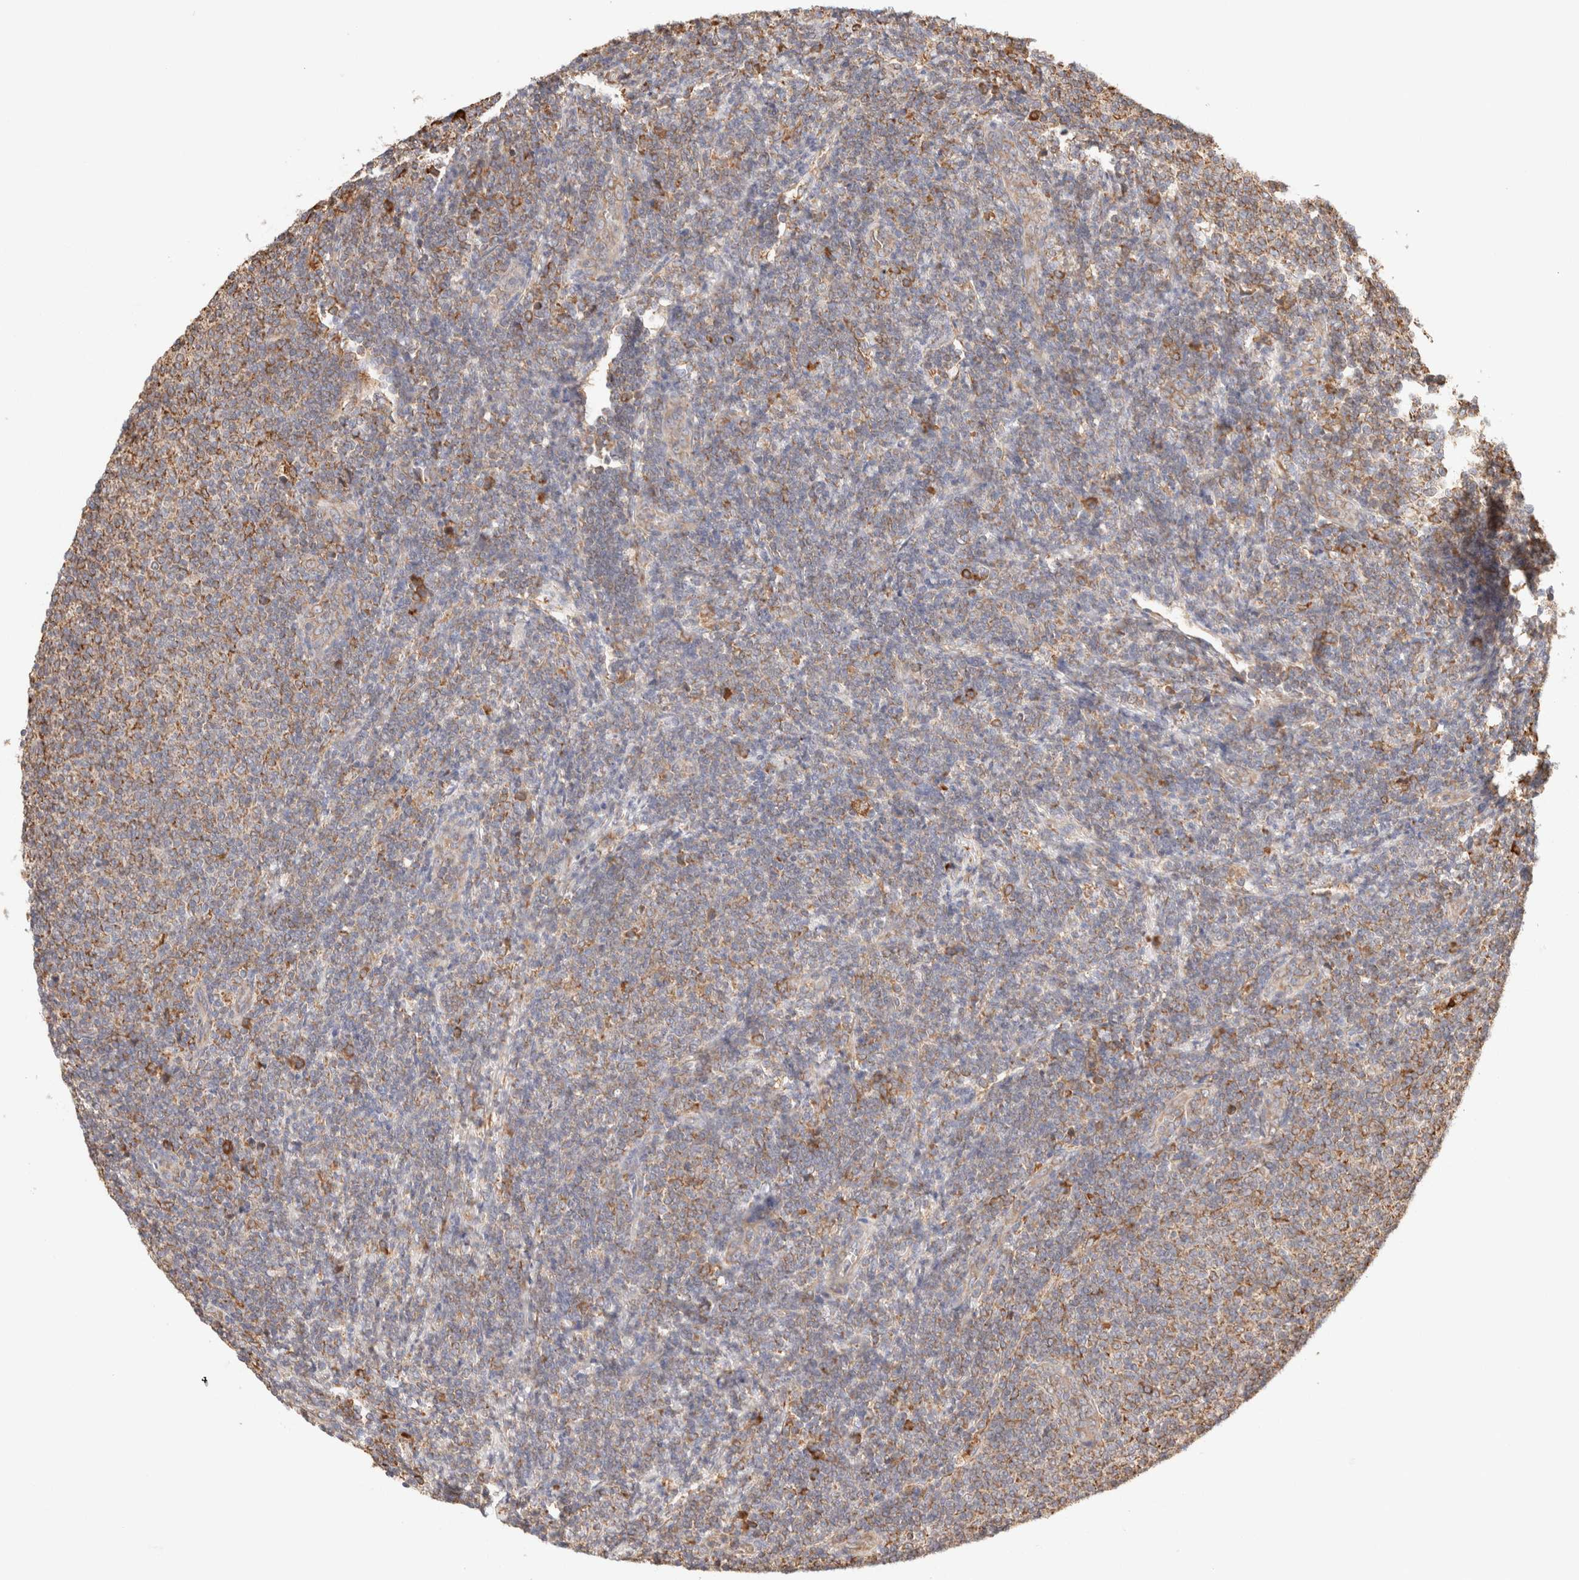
{"staining": {"intensity": "weak", "quantity": ">75%", "location": "cytoplasmic/membranous"}, "tissue": "lymphoma", "cell_type": "Tumor cells", "image_type": "cancer", "snomed": [{"axis": "morphology", "description": "Malignant lymphoma, non-Hodgkin's type, Low grade"}, {"axis": "topography", "description": "Lymph node"}], "caption": "Protein expression by IHC demonstrates weak cytoplasmic/membranous expression in approximately >75% of tumor cells in low-grade malignant lymphoma, non-Hodgkin's type.", "gene": "FER", "patient": {"sex": "male", "age": 66}}